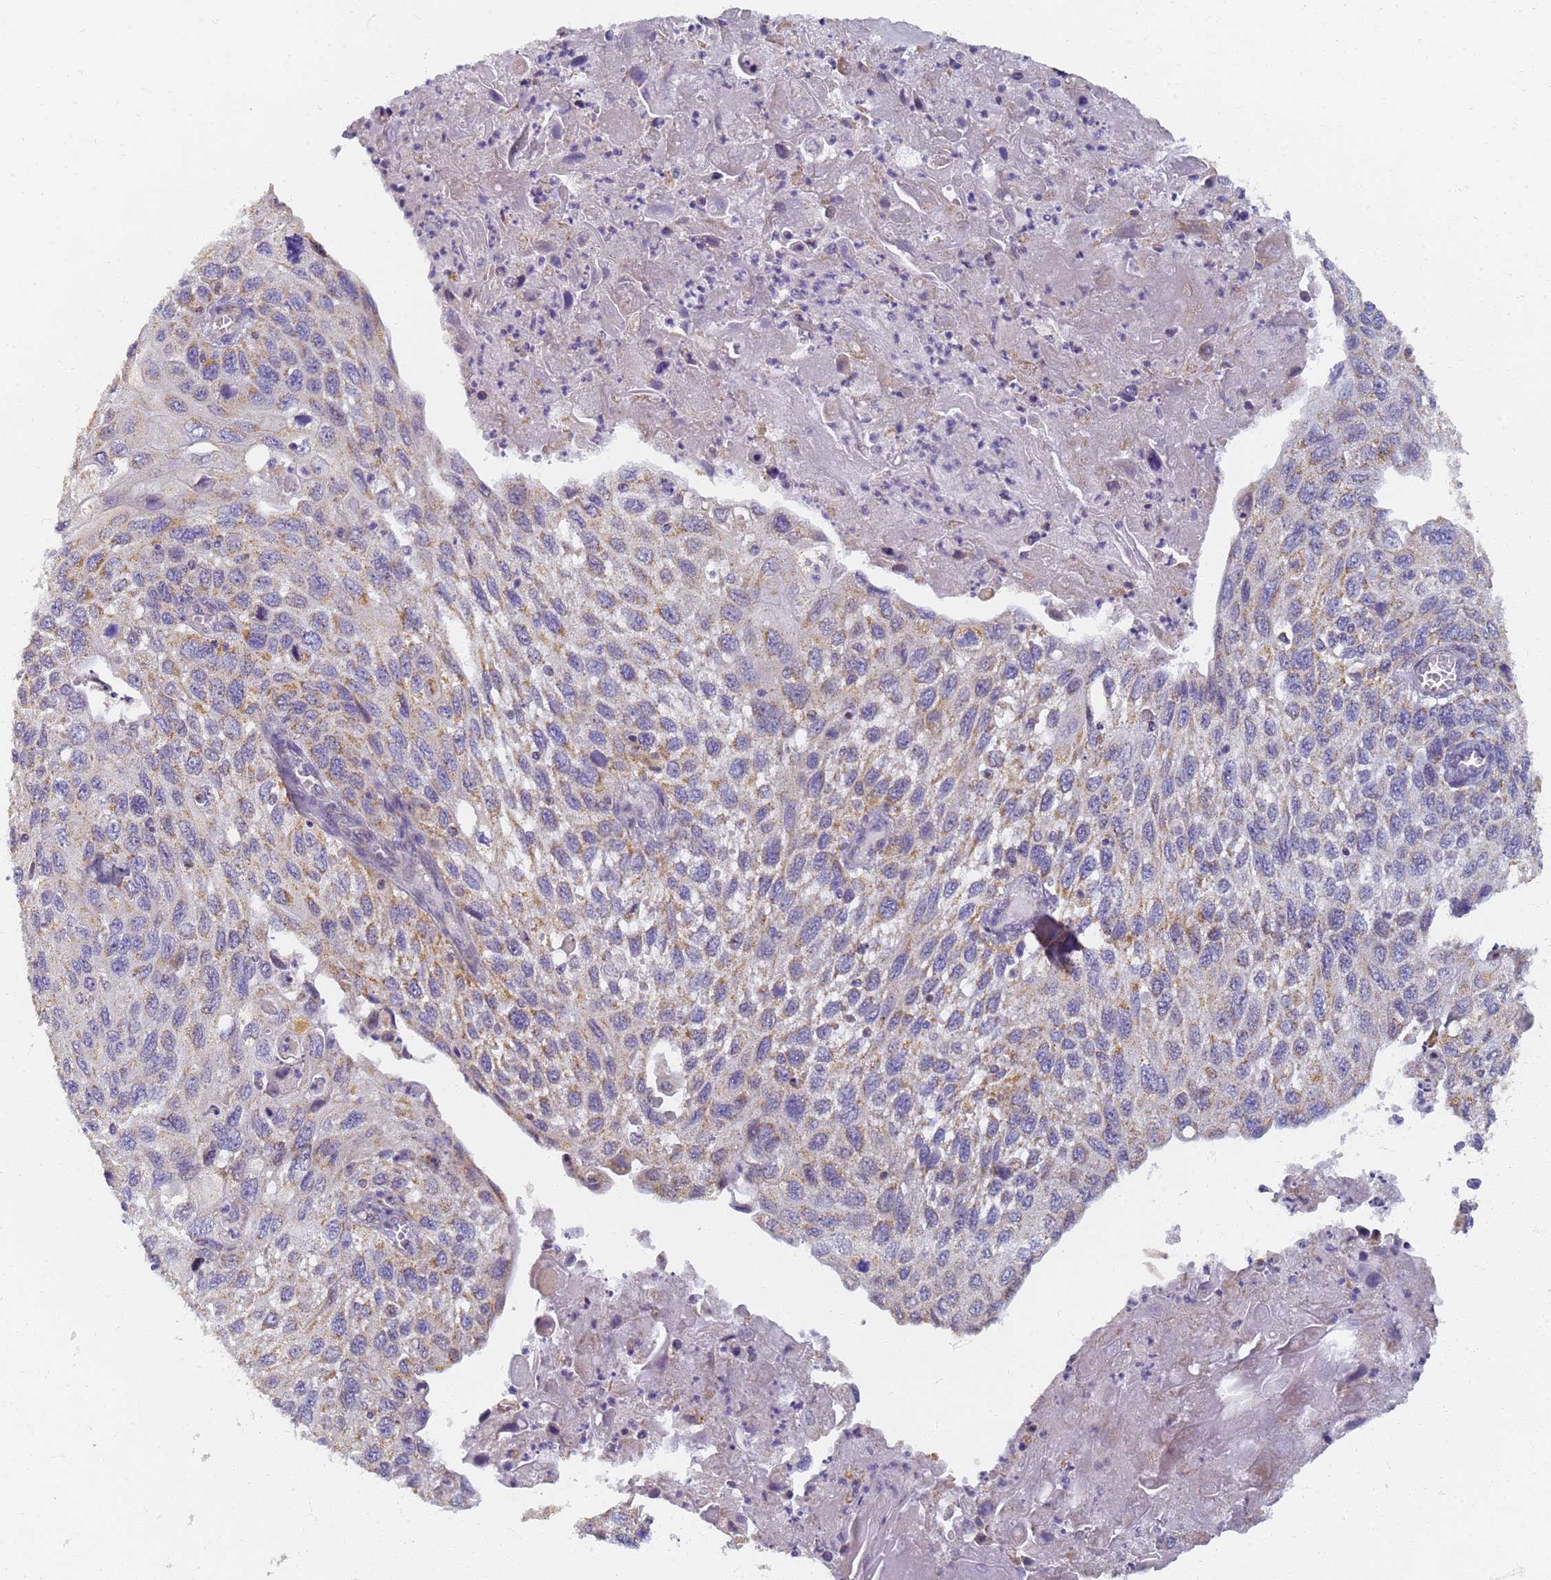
{"staining": {"intensity": "moderate", "quantity": "<25%", "location": "cytoplasmic/membranous"}, "tissue": "cervical cancer", "cell_type": "Tumor cells", "image_type": "cancer", "snomed": [{"axis": "morphology", "description": "Squamous cell carcinoma, NOS"}, {"axis": "topography", "description": "Cervix"}], "caption": "Tumor cells exhibit low levels of moderate cytoplasmic/membranous expression in about <25% of cells in cervical cancer. (Stains: DAB in brown, nuclei in blue, Microscopy: brightfield microscopy at high magnification).", "gene": "UTP23", "patient": {"sex": "female", "age": 70}}